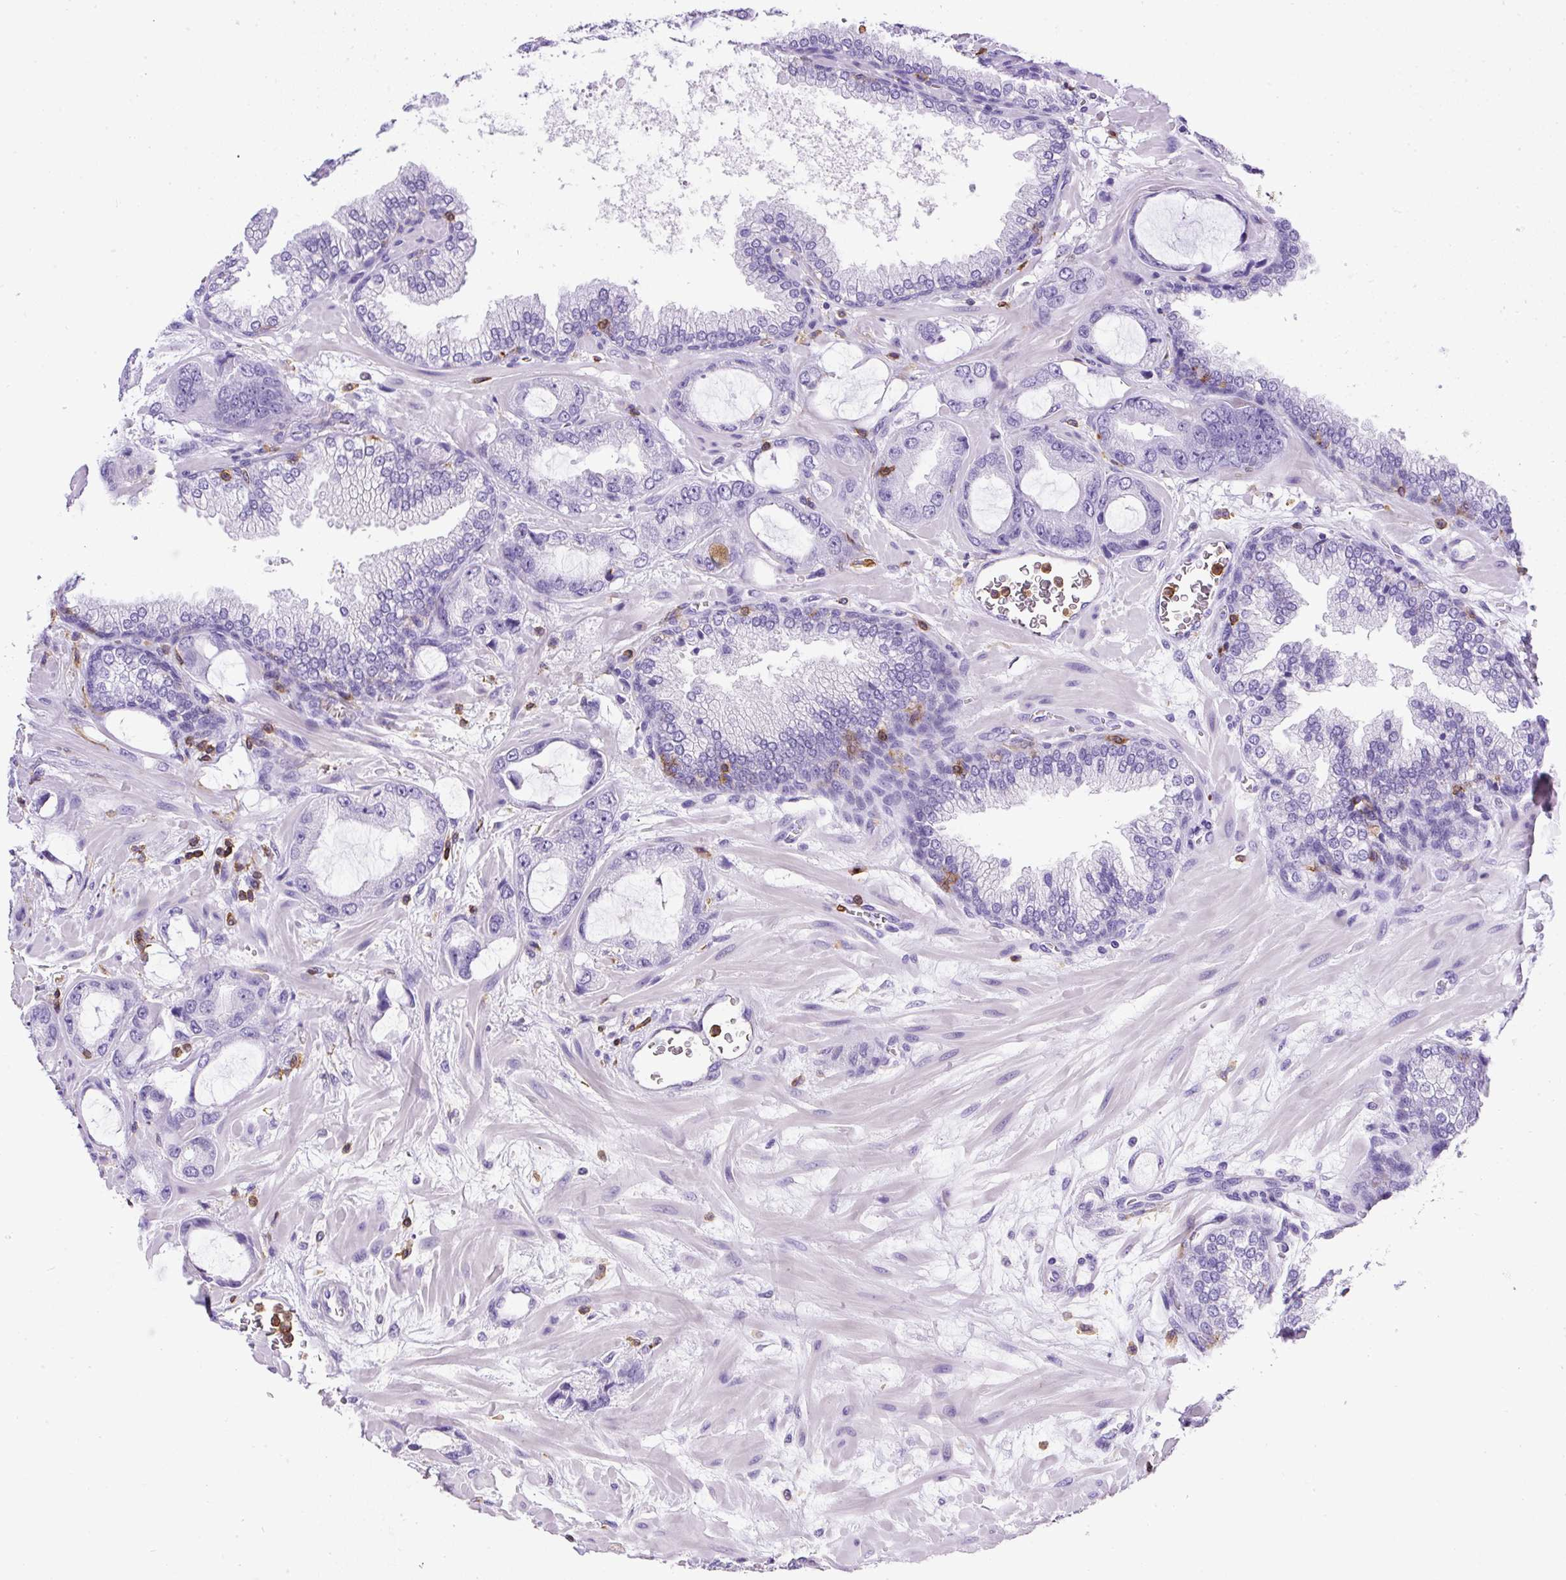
{"staining": {"intensity": "negative", "quantity": "none", "location": "none"}, "tissue": "prostate cancer", "cell_type": "Tumor cells", "image_type": "cancer", "snomed": [{"axis": "morphology", "description": "Adenocarcinoma, High grade"}, {"axis": "topography", "description": "Prostate"}], "caption": "This is an immunohistochemistry (IHC) image of human prostate high-grade adenocarcinoma. There is no staining in tumor cells.", "gene": "FAM228B", "patient": {"sex": "male", "age": 68}}